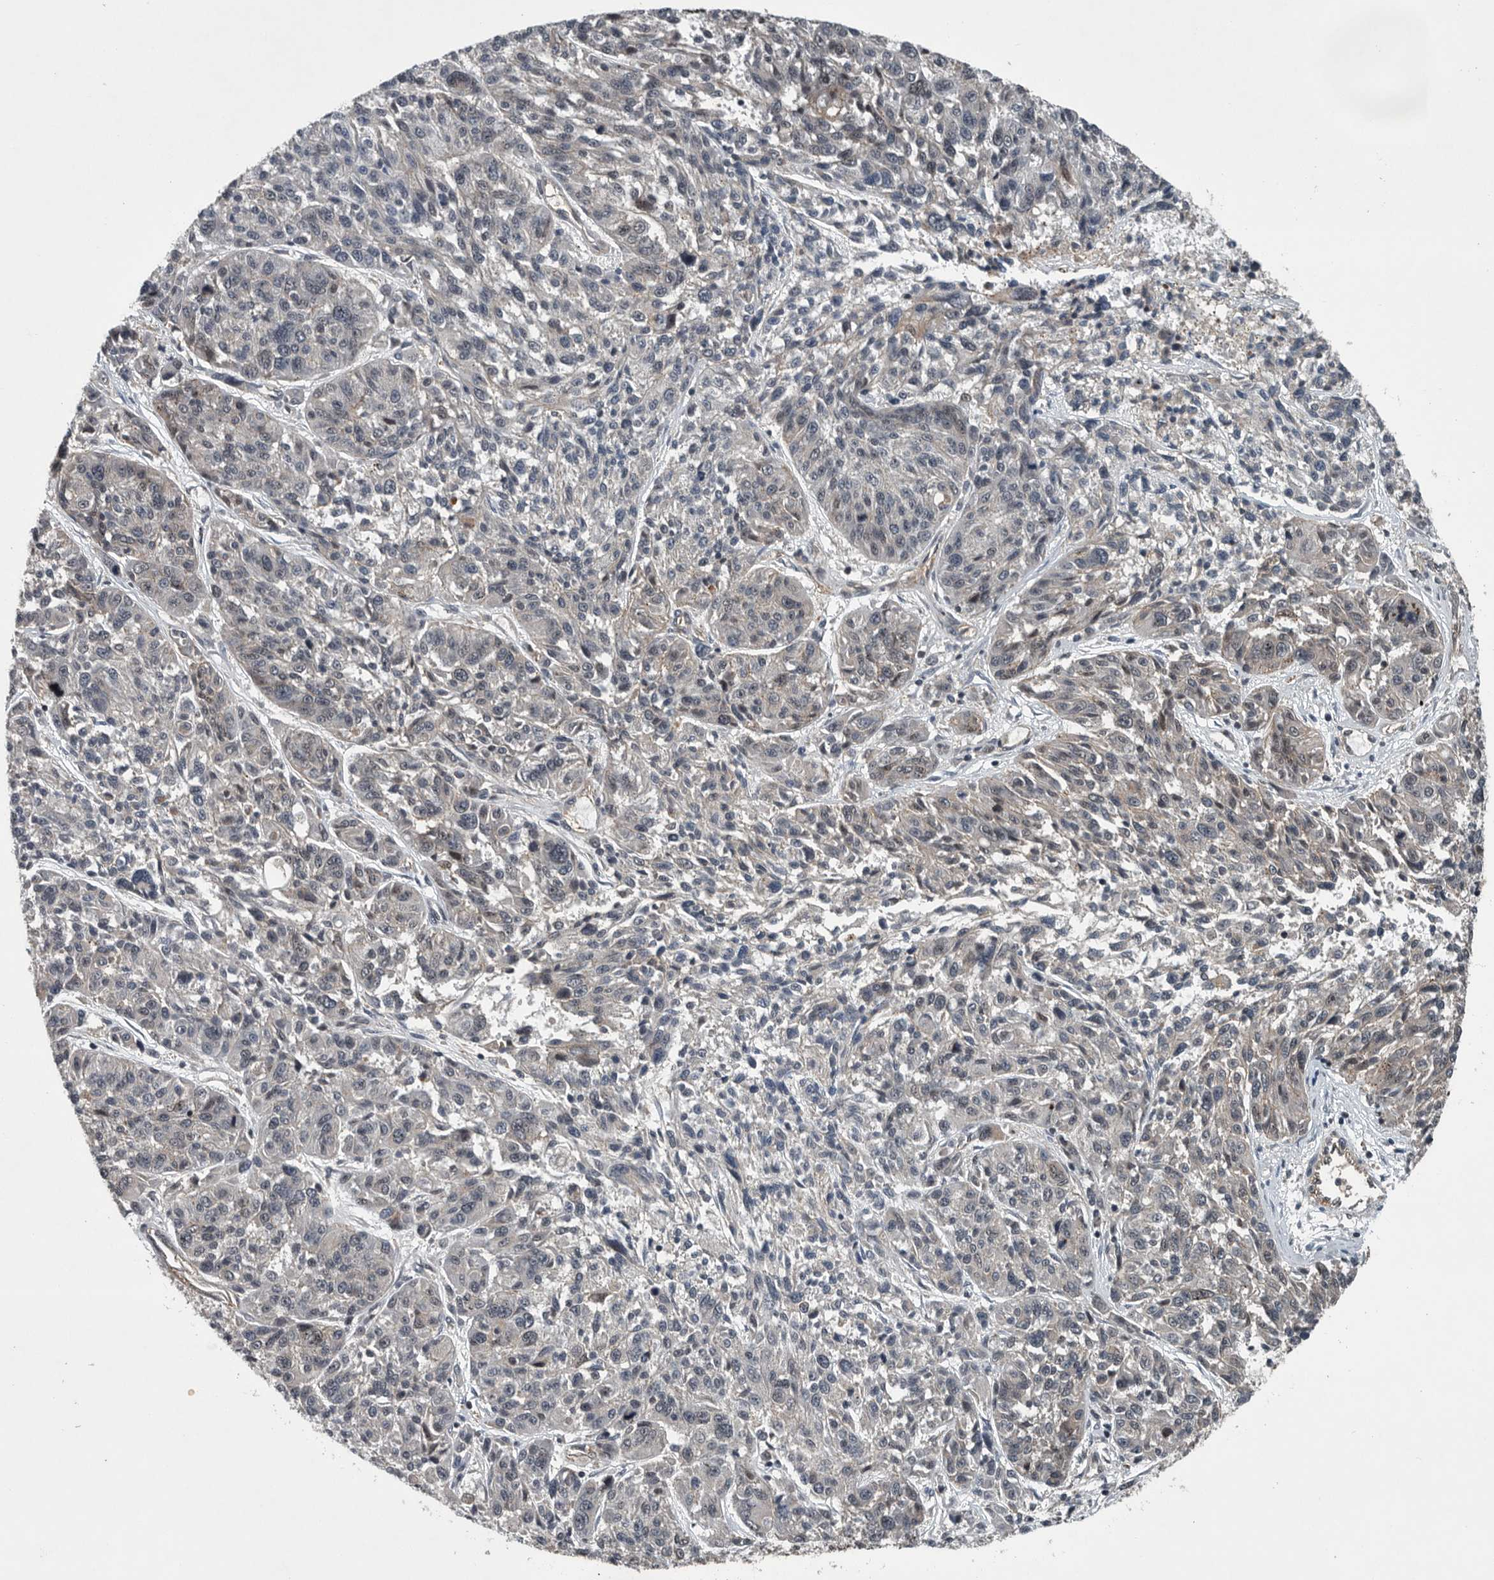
{"staining": {"intensity": "weak", "quantity": "<25%", "location": "cytoplasmic/membranous"}, "tissue": "melanoma", "cell_type": "Tumor cells", "image_type": "cancer", "snomed": [{"axis": "morphology", "description": "Malignant melanoma, NOS"}, {"axis": "topography", "description": "Skin"}], "caption": "DAB (3,3'-diaminobenzidine) immunohistochemical staining of human melanoma reveals no significant positivity in tumor cells. (IHC, brightfield microscopy, high magnification).", "gene": "SENP7", "patient": {"sex": "male", "age": 53}}